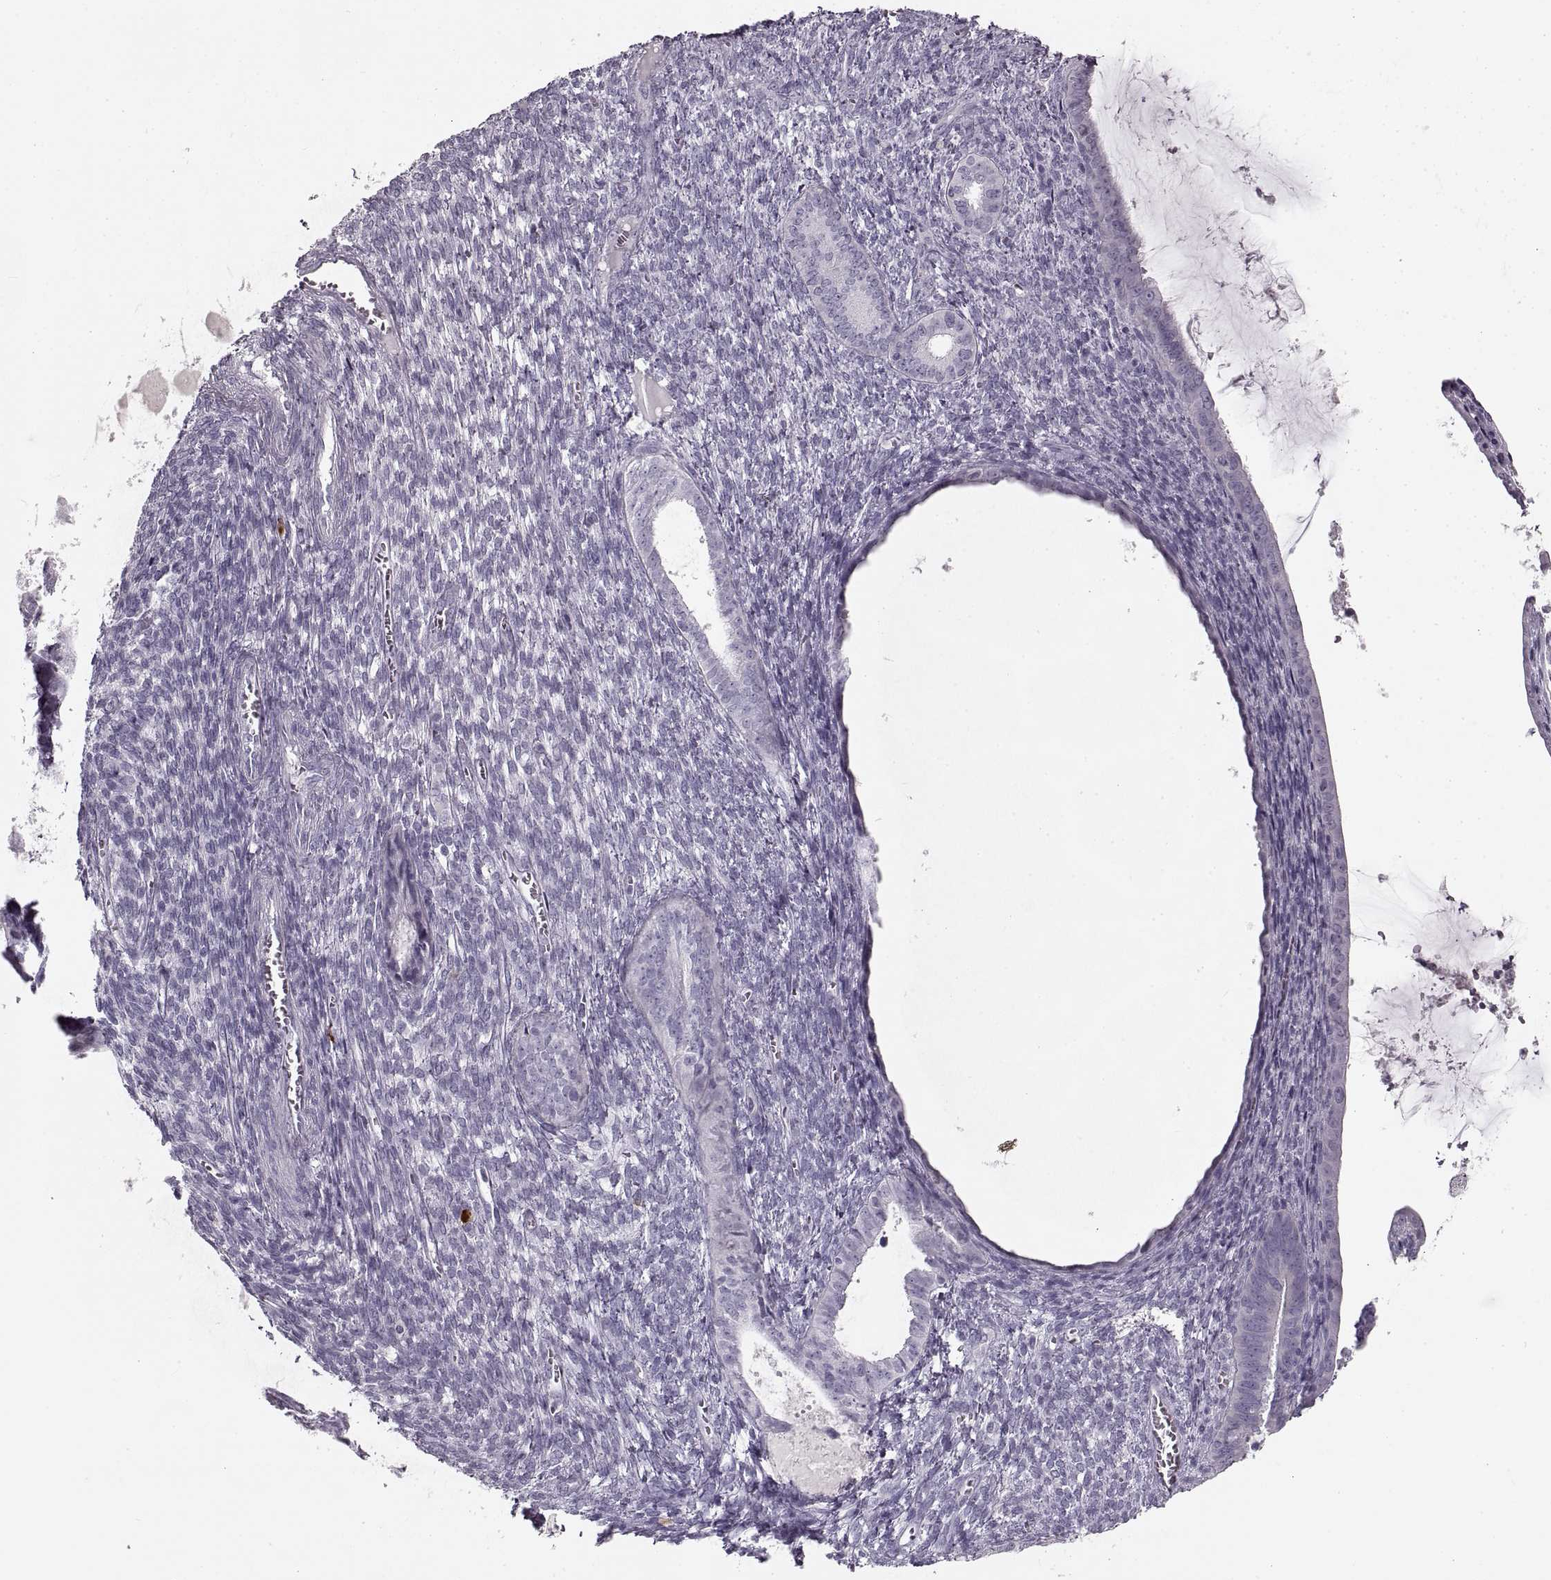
{"staining": {"intensity": "negative", "quantity": "none", "location": "none"}, "tissue": "endometrial cancer", "cell_type": "Tumor cells", "image_type": "cancer", "snomed": [{"axis": "morphology", "description": "Adenocarcinoma, NOS"}, {"axis": "topography", "description": "Endometrium"}], "caption": "The photomicrograph demonstrates no significant staining in tumor cells of endometrial cancer (adenocarcinoma).", "gene": "CNTN1", "patient": {"sex": "female", "age": 86}}